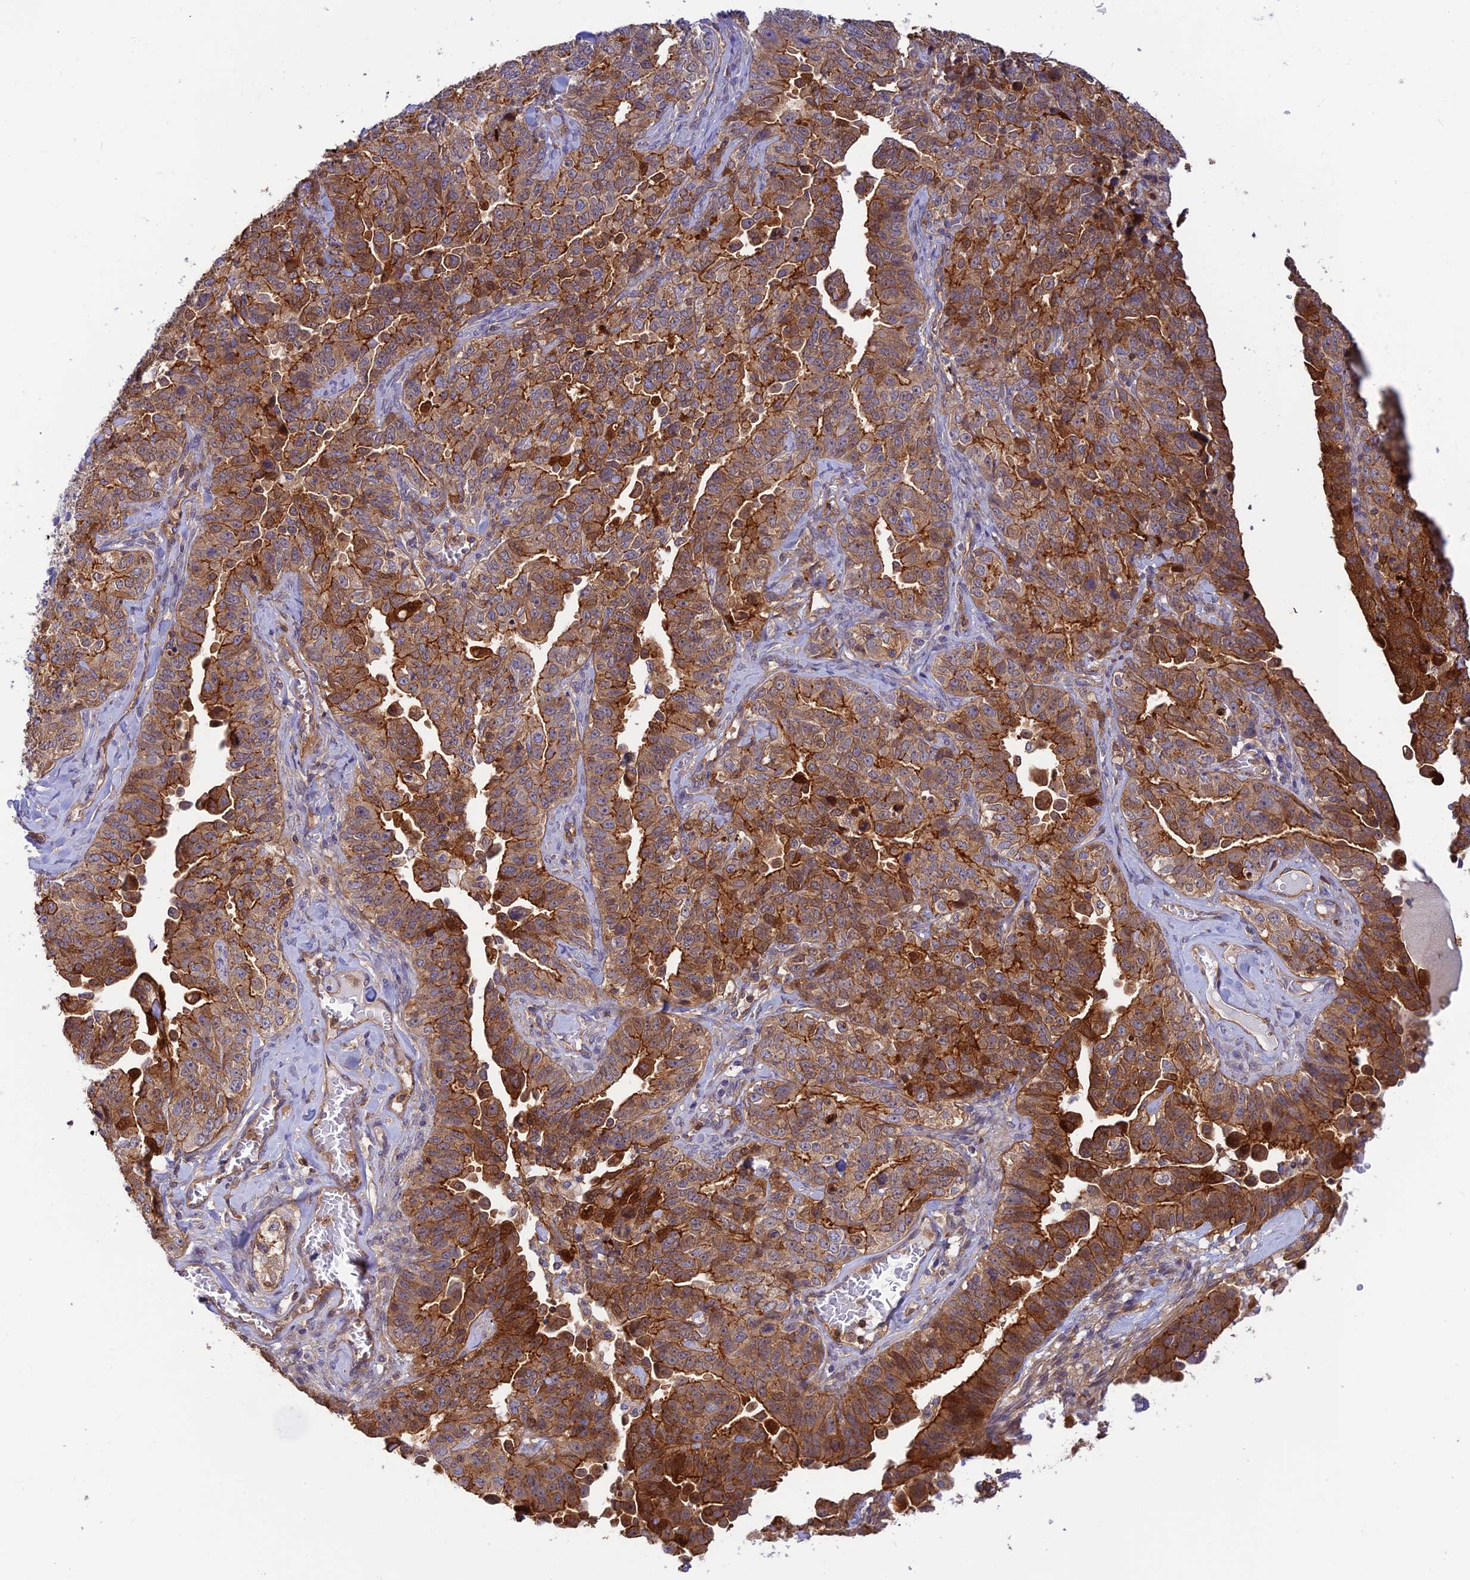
{"staining": {"intensity": "moderate", "quantity": ">75%", "location": "cytoplasmic/membranous"}, "tissue": "ovarian cancer", "cell_type": "Tumor cells", "image_type": "cancer", "snomed": [{"axis": "morphology", "description": "Carcinoma, endometroid"}, {"axis": "topography", "description": "Ovary"}], "caption": "This is an image of IHC staining of ovarian cancer, which shows moderate staining in the cytoplasmic/membranous of tumor cells.", "gene": "PPP1R12C", "patient": {"sex": "female", "age": 62}}